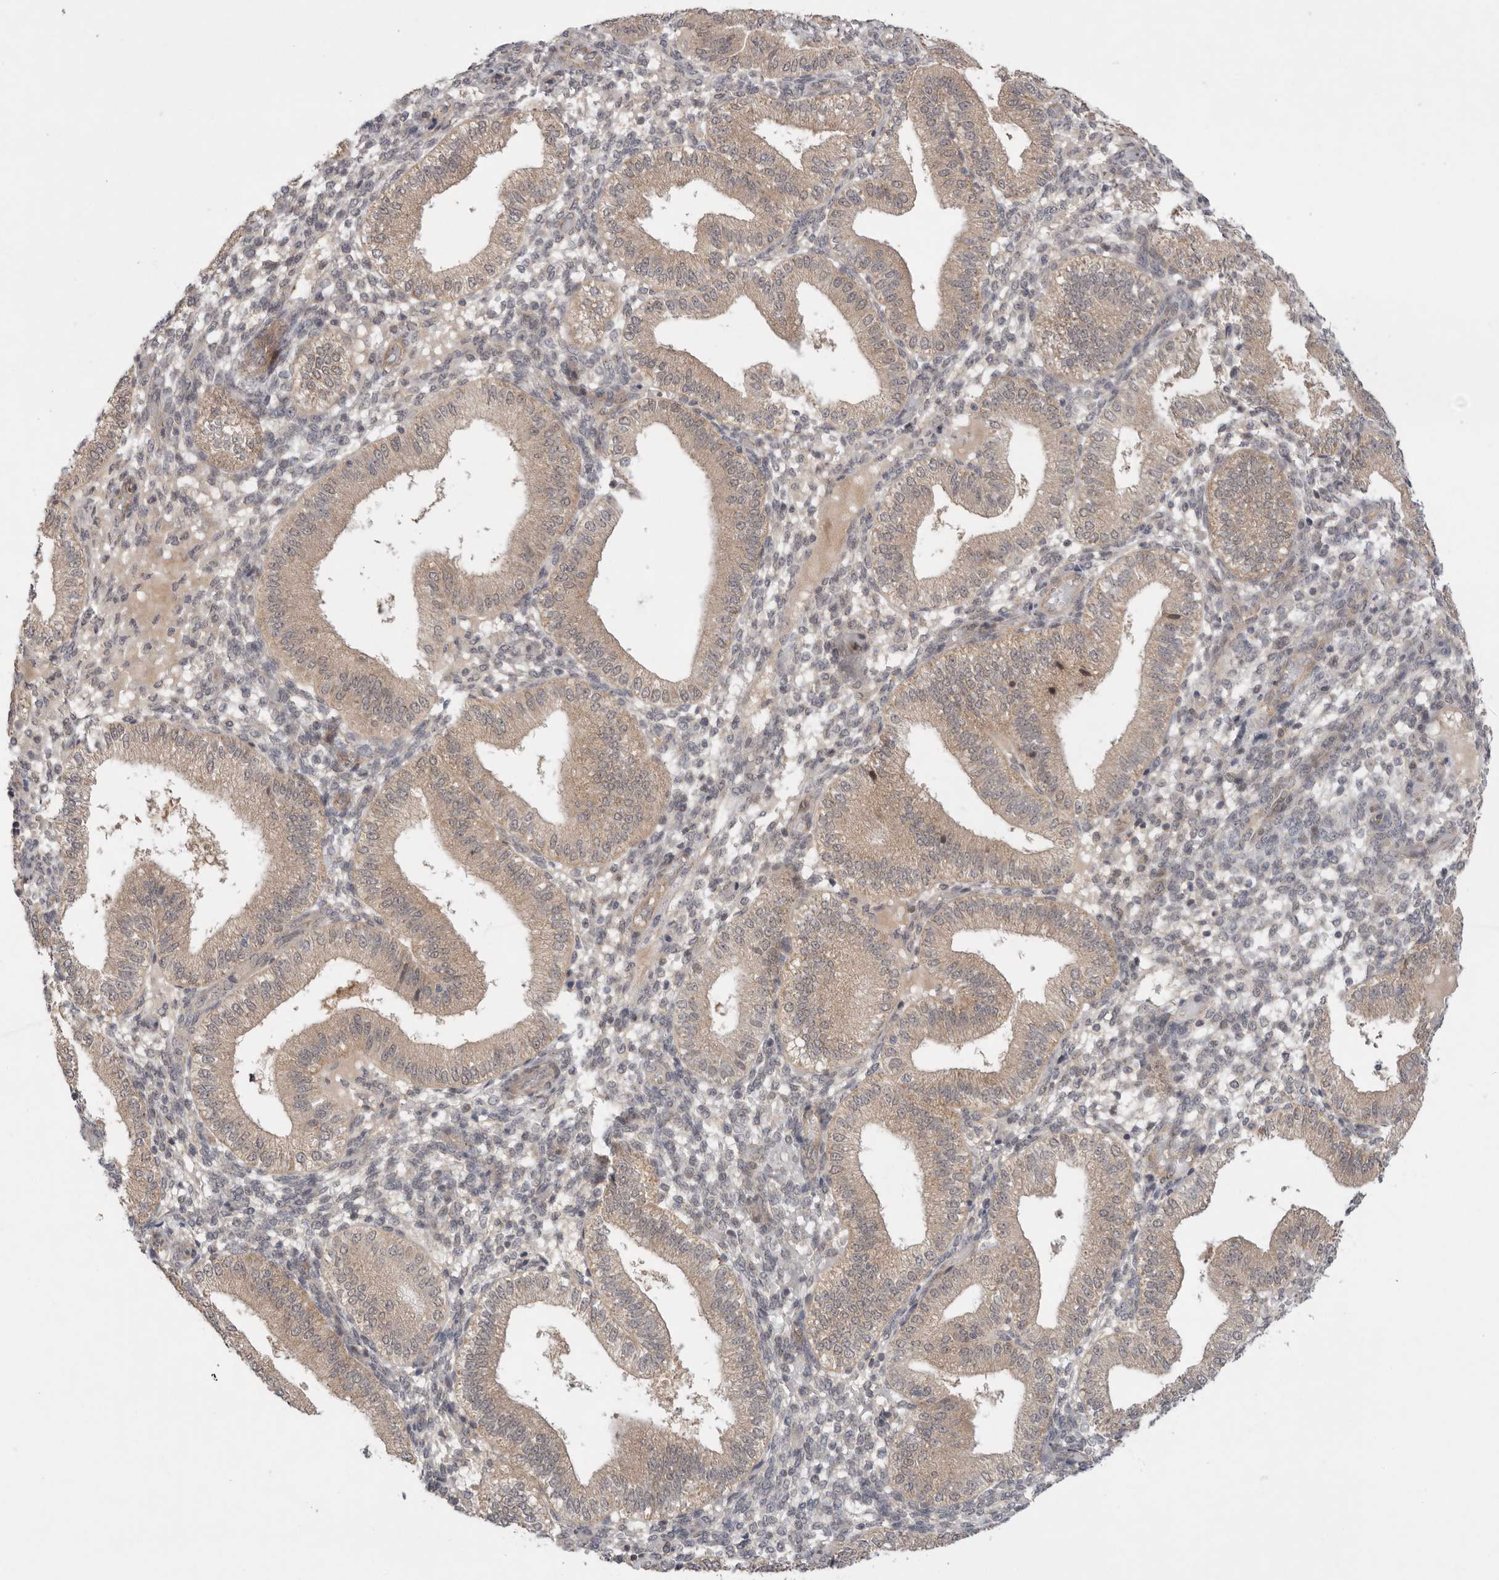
{"staining": {"intensity": "weak", "quantity": "<25%", "location": "cytoplasmic/membranous"}, "tissue": "endometrium", "cell_type": "Cells in endometrial stroma", "image_type": "normal", "snomed": [{"axis": "morphology", "description": "Normal tissue, NOS"}, {"axis": "topography", "description": "Endometrium"}], "caption": "Cells in endometrial stroma show no significant staining in normal endometrium. (DAB immunohistochemistry (IHC) visualized using brightfield microscopy, high magnification).", "gene": "PTPDC1", "patient": {"sex": "female", "age": 39}}